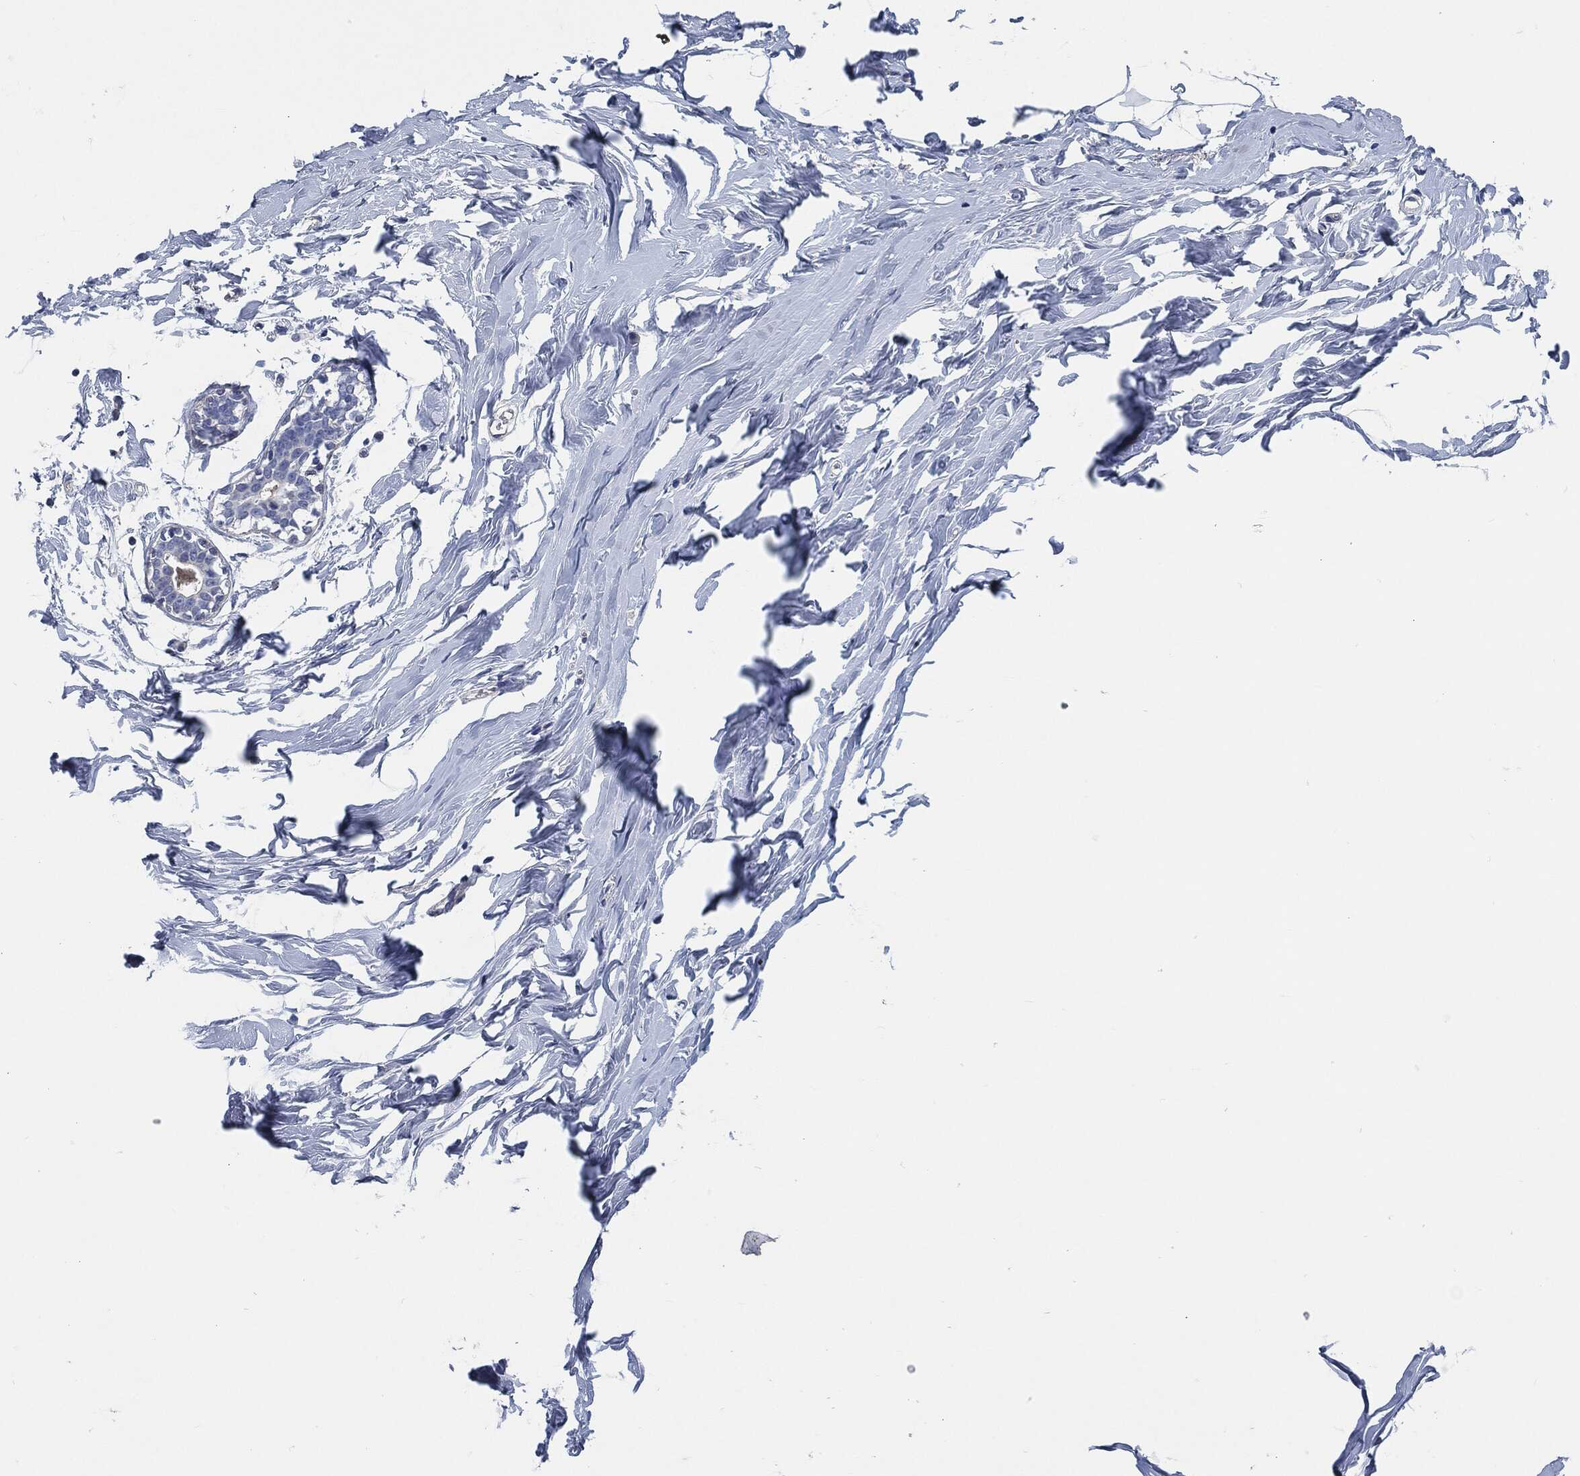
{"staining": {"intensity": "negative", "quantity": "none", "location": "none"}, "tissue": "breast", "cell_type": "Adipocytes", "image_type": "normal", "snomed": [{"axis": "morphology", "description": "Normal tissue, NOS"}, {"axis": "morphology", "description": "Lobular carcinoma, in situ"}, {"axis": "topography", "description": "Breast"}], "caption": "High power microscopy micrograph of an immunohistochemistry image of normal breast, revealing no significant positivity in adipocytes.", "gene": "CD27", "patient": {"sex": "female", "age": 35}}